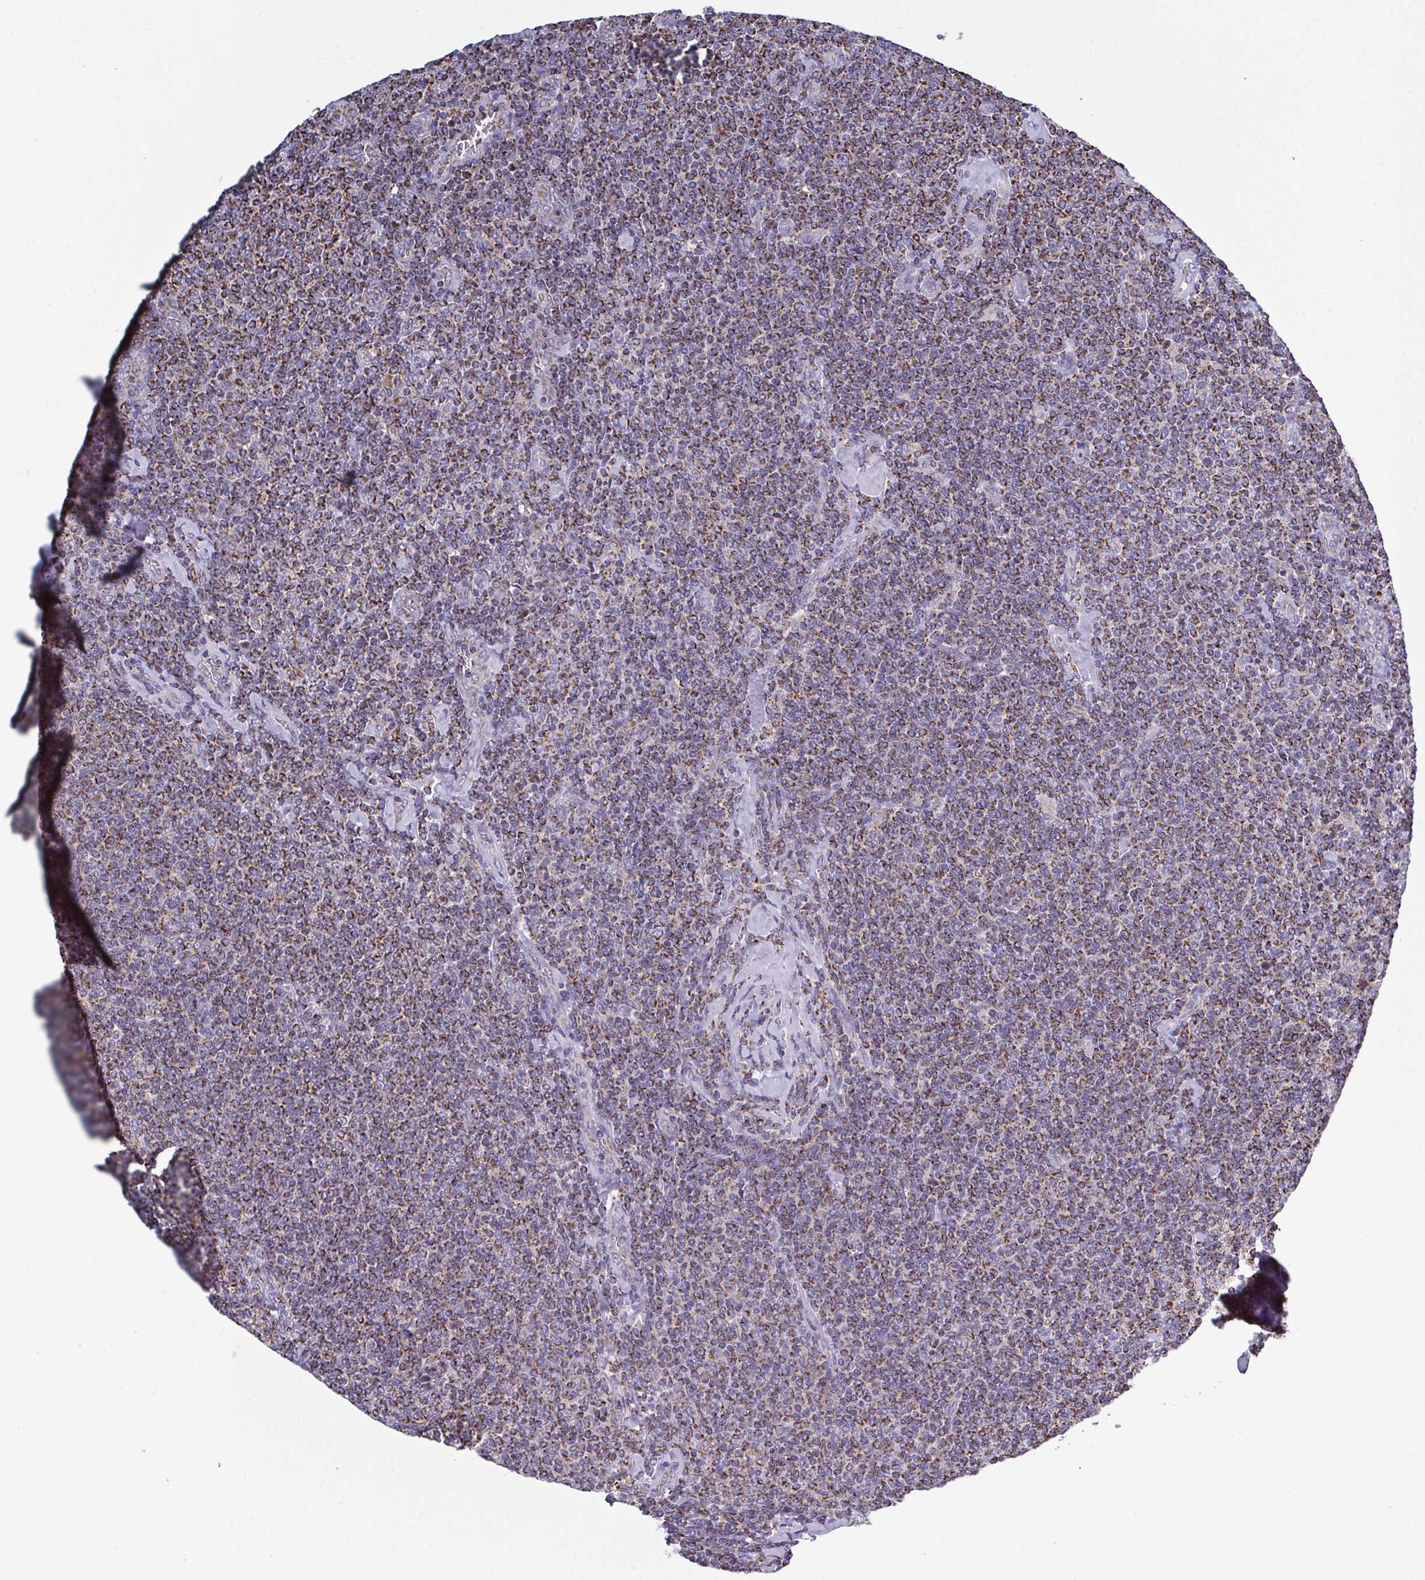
{"staining": {"intensity": "moderate", "quantity": ">75%", "location": "cytoplasmic/membranous"}, "tissue": "lymphoma", "cell_type": "Tumor cells", "image_type": "cancer", "snomed": [{"axis": "morphology", "description": "Malignant lymphoma, non-Hodgkin's type, Low grade"}, {"axis": "topography", "description": "Lymph node"}], "caption": "A high-resolution micrograph shows immunohistochemistry staining of lymphoma, which reveals moderate cytoplasmic/membranous staining in about >75% of tumor cells.", "gene": "CSDE1", "patient": {"sex": "male", "age": 52}}